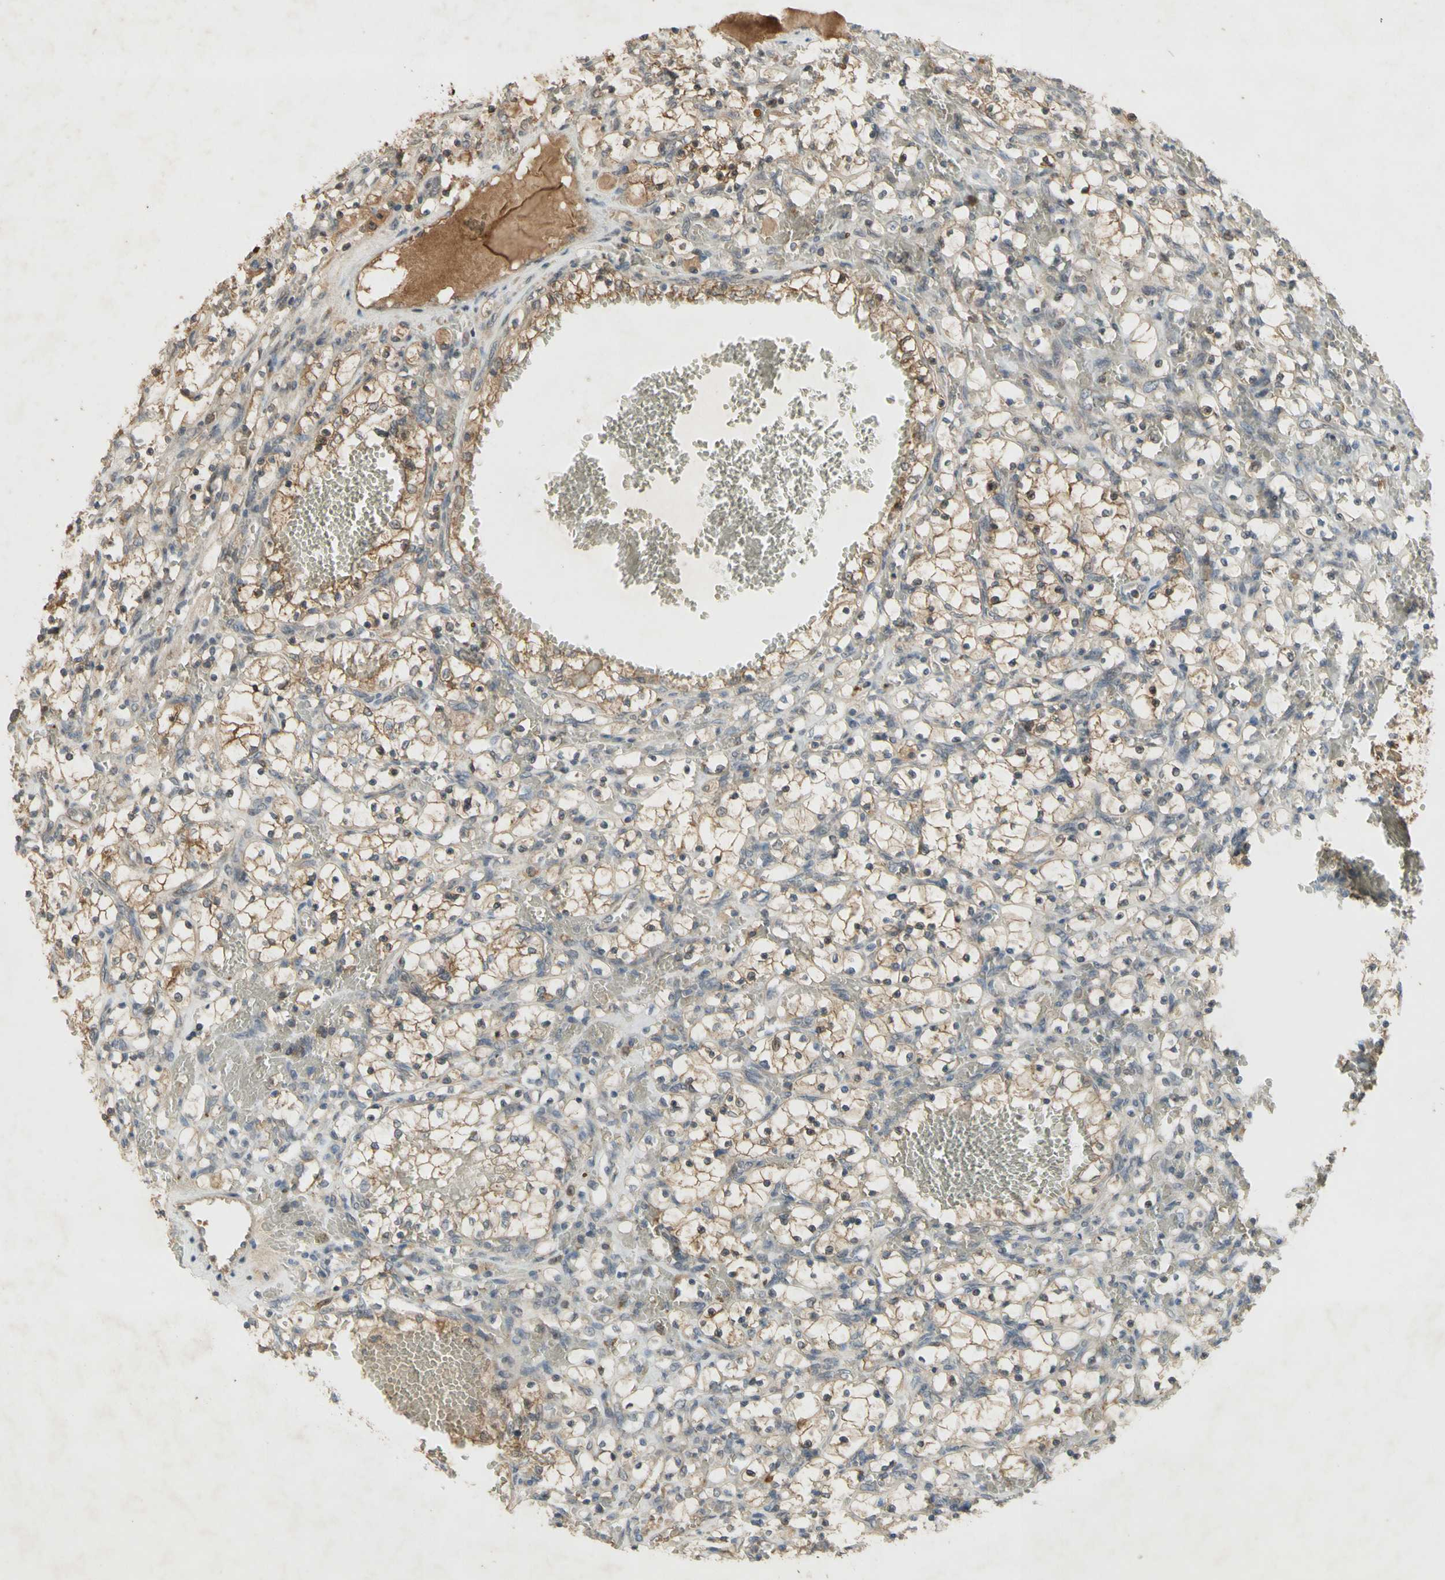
{"staining": {"intensity": "weak", "quantity": "<25%", "location": "cytoplasmic/membranous"}, "tissue": "renal cancer", "cell_type": "Tumor cells", "image_type": "cancer", "snomed": [{"axis": "morphology", "description": "Adenocarcinoma, NOS"}, {"axis": "topography", "description": "Kidney"}], "caption": "Photomicrograph shows no significant protein staining in tumor cells of adenocarcinoma (renal).", "gene": "NRG4", "patient": {"sex": "female", "age": 69}}